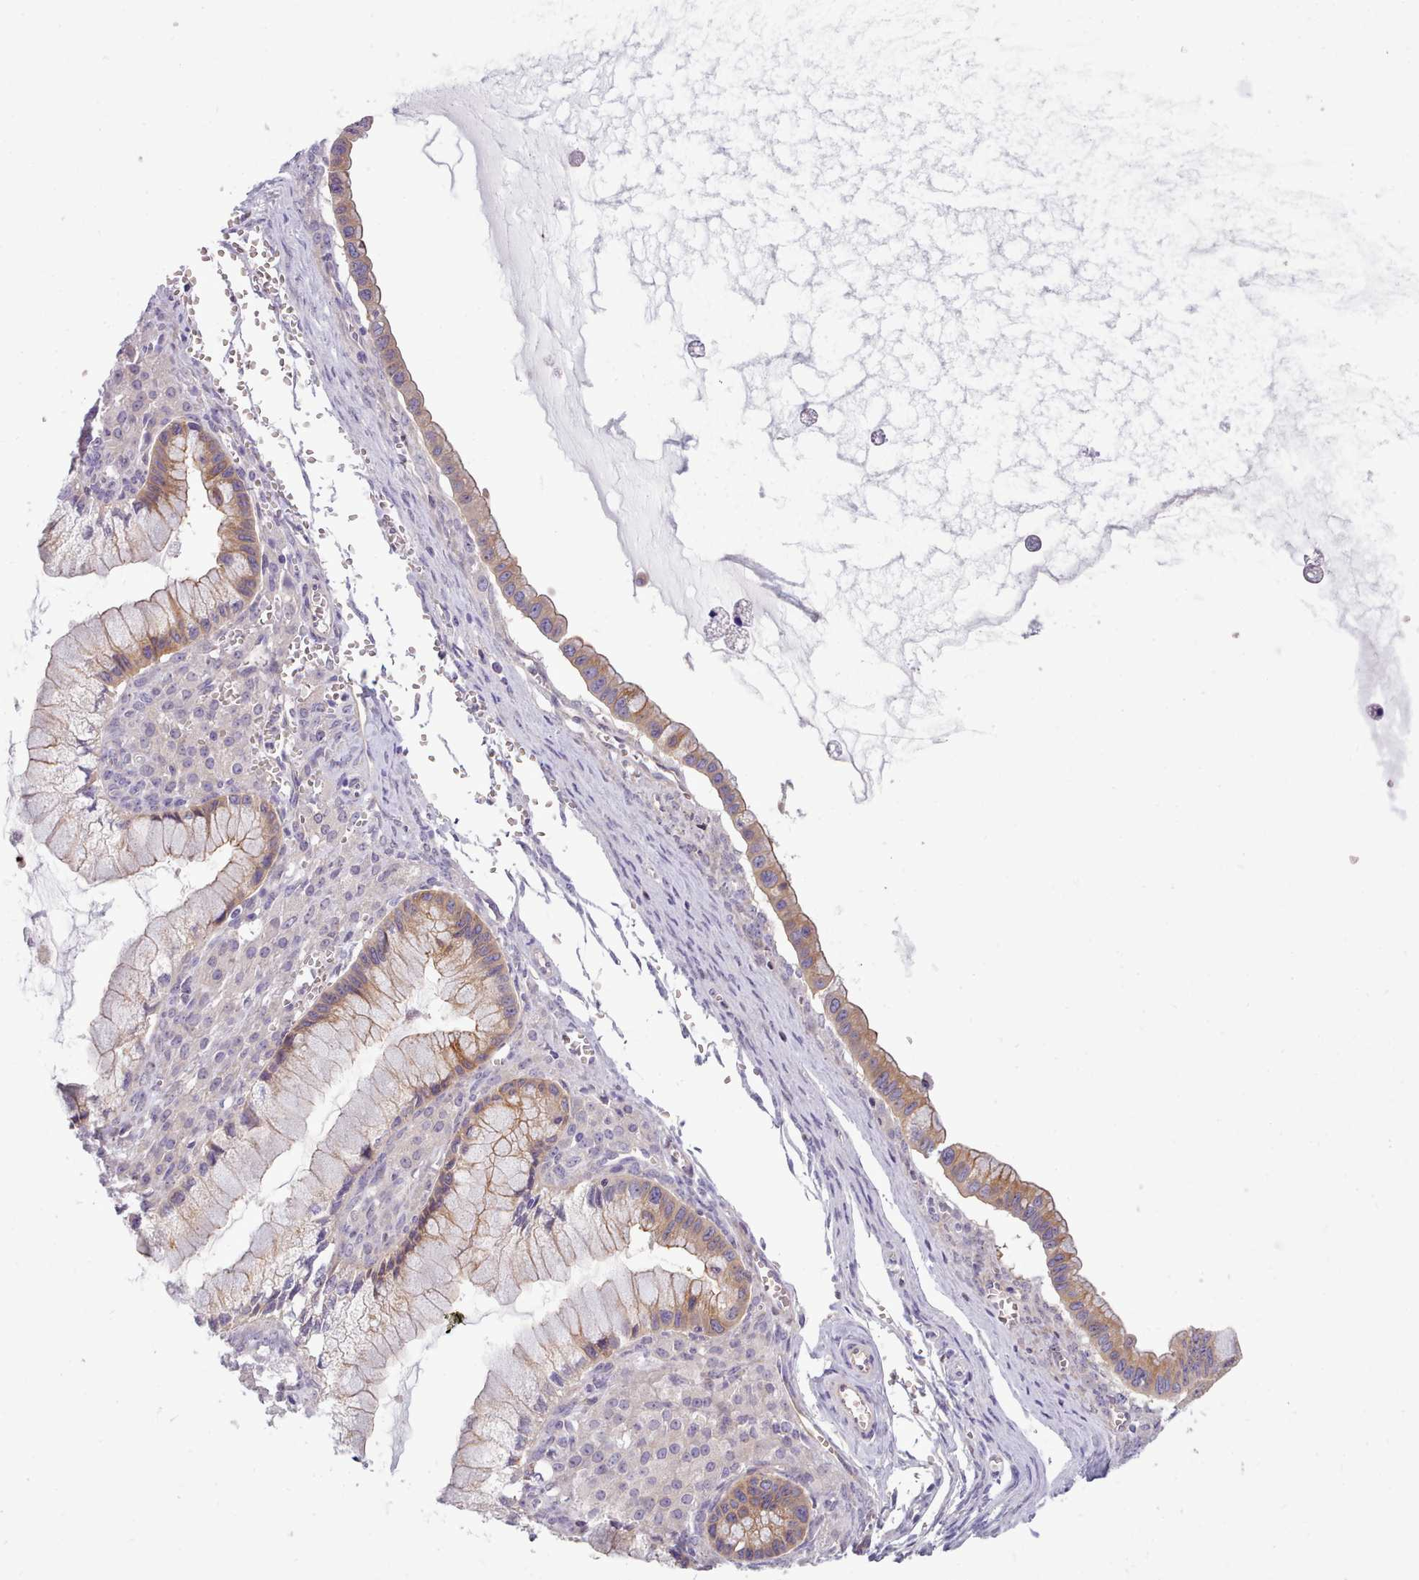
{"staining": {"intensity": "moderate", "quantity": "25%-75%", "location": "cytoplasmic/membranous"}, "tissue": "ovarian cancer", "cell_type": "Tumor cells", "image_type": "cancer", "snomed": [{"axis": "morphology", "description": "Cystadenocarcinoma, mucinous, NOS"}, {"axis": "topography", "description": "Ovary"}], "caption": "A medium amount of moderate cytoplasmic/membranous expression is identified in about 25%-75% of tumor cells in ovarian cancer (mucinous cystadenocarcinoma) tissue.", "gene": "CYP2A13", "patient": {"sex": "female", "age": 59}}